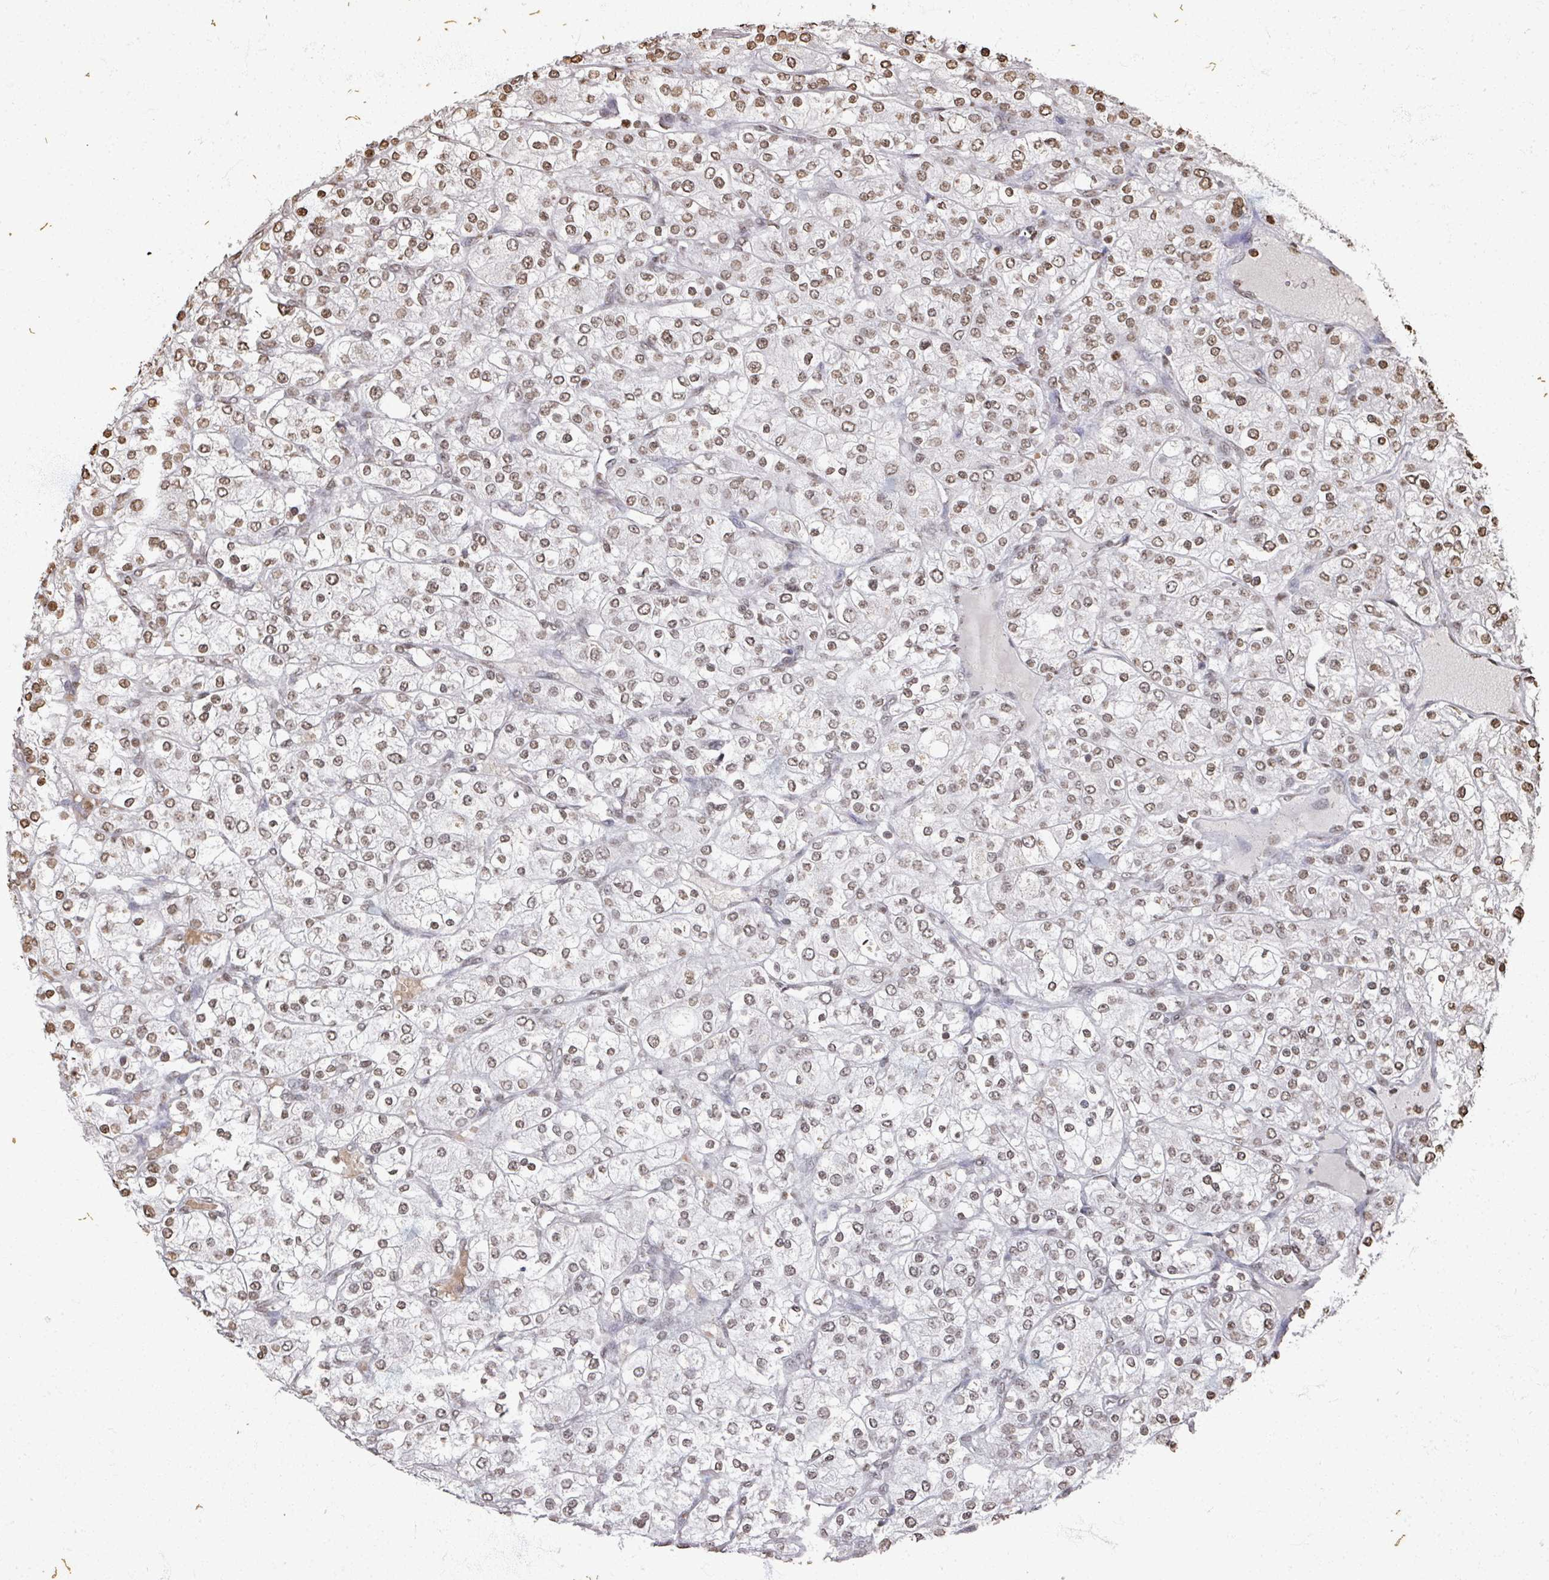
{"staining": {"intensity": "moderate", "quantity": ">75%", "location": "nuclear"}, "tissue": "renal cancer", "cell_type": "Tumor cells", "image_type": "cancer", "snomed": [{"axis": "morphology", "description": "Adenocarcinoma, NOS"}, {"axis": "topography", "description": "Kidney"}], "caption": "A brown stain highlights moderate nuclear positivity of a protein in human adenocarcinoma (renal) tumor cells.", "gene": "DCUN1D5", "patient": {"sex": "male", "age": 80}}